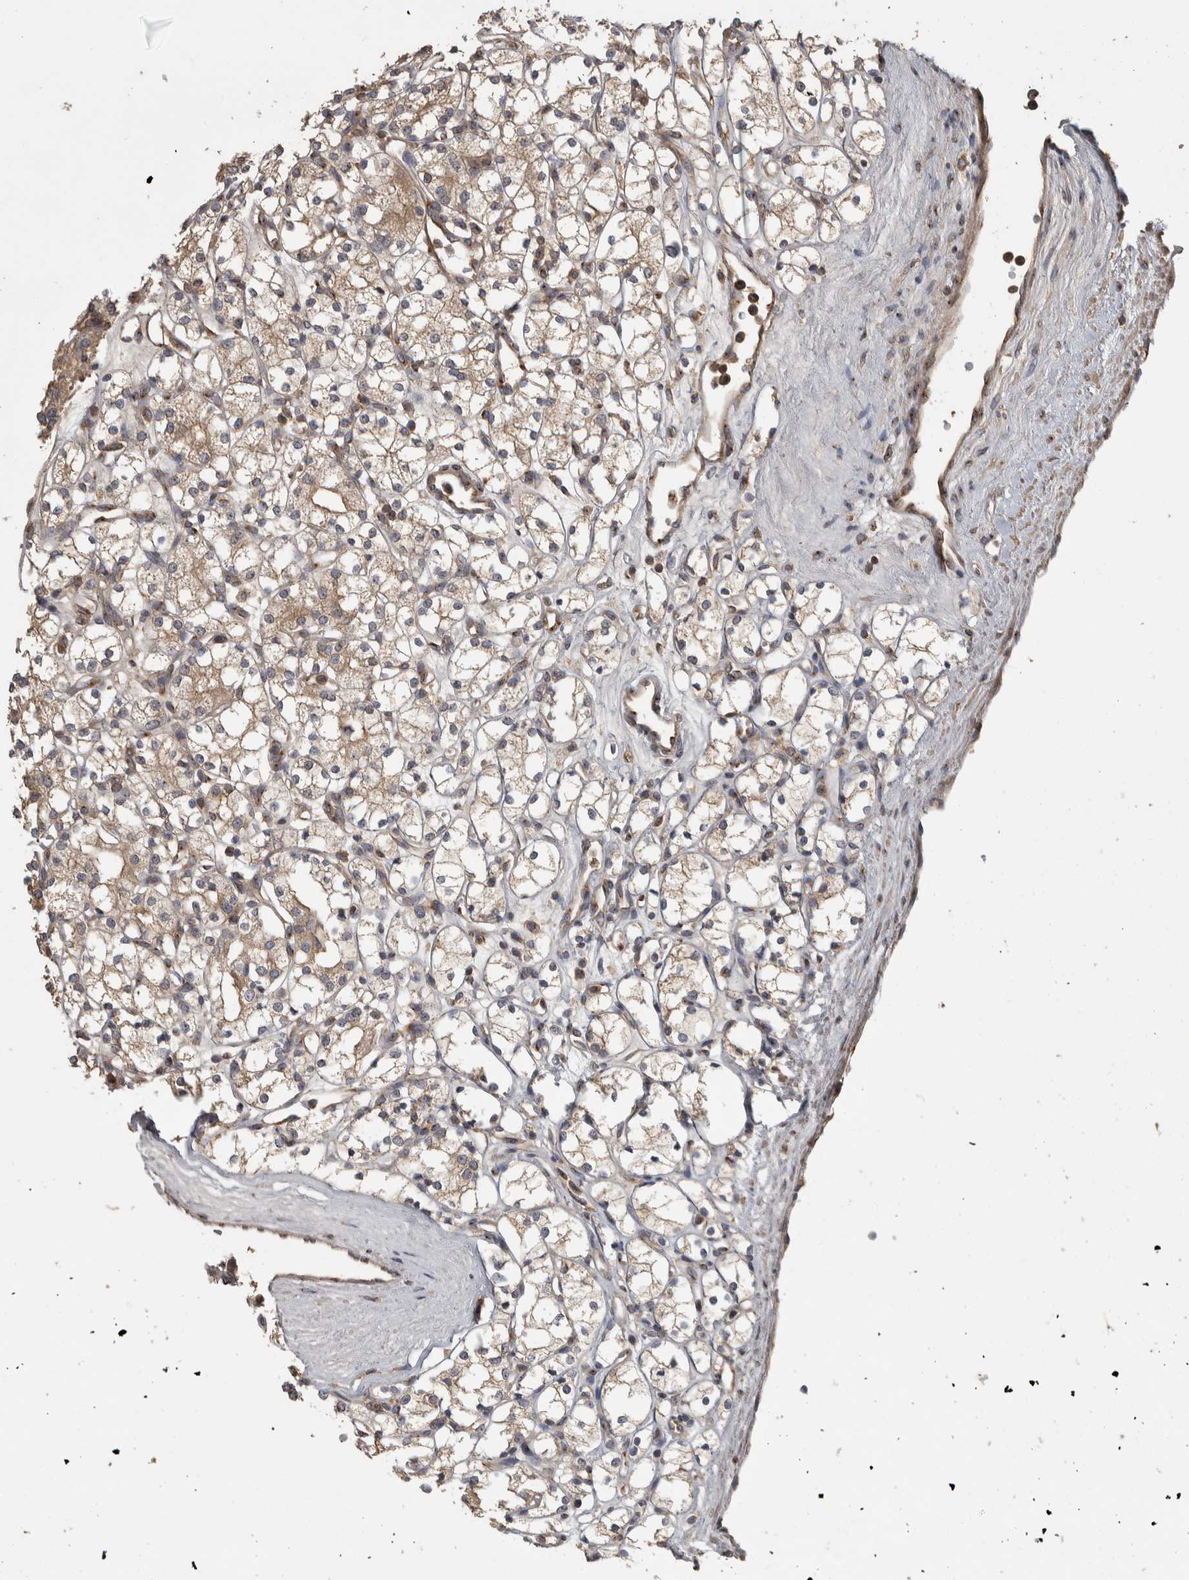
{"staining": {"intensity": "weak", "quantity": ">75%", "location": "cytoplasmic/membranous"}, "tissue": "renal cancer", "cell_type": "Tumor cells", "image_type": "cancer", "snomed": [{"axis": "morphology", "description": "Adenocarcinoma, NOS"}, {"axis": "topography", "description": "Kidney"}], "caption": "This is a micrograph of IHC staining of renal cancer (adenocarcinoma), which shows weak positivity in the cytoplasmic/membranous of tumor cells.", "gene": "IFRD1", "patient": {"sex": "male", "age": 77}}